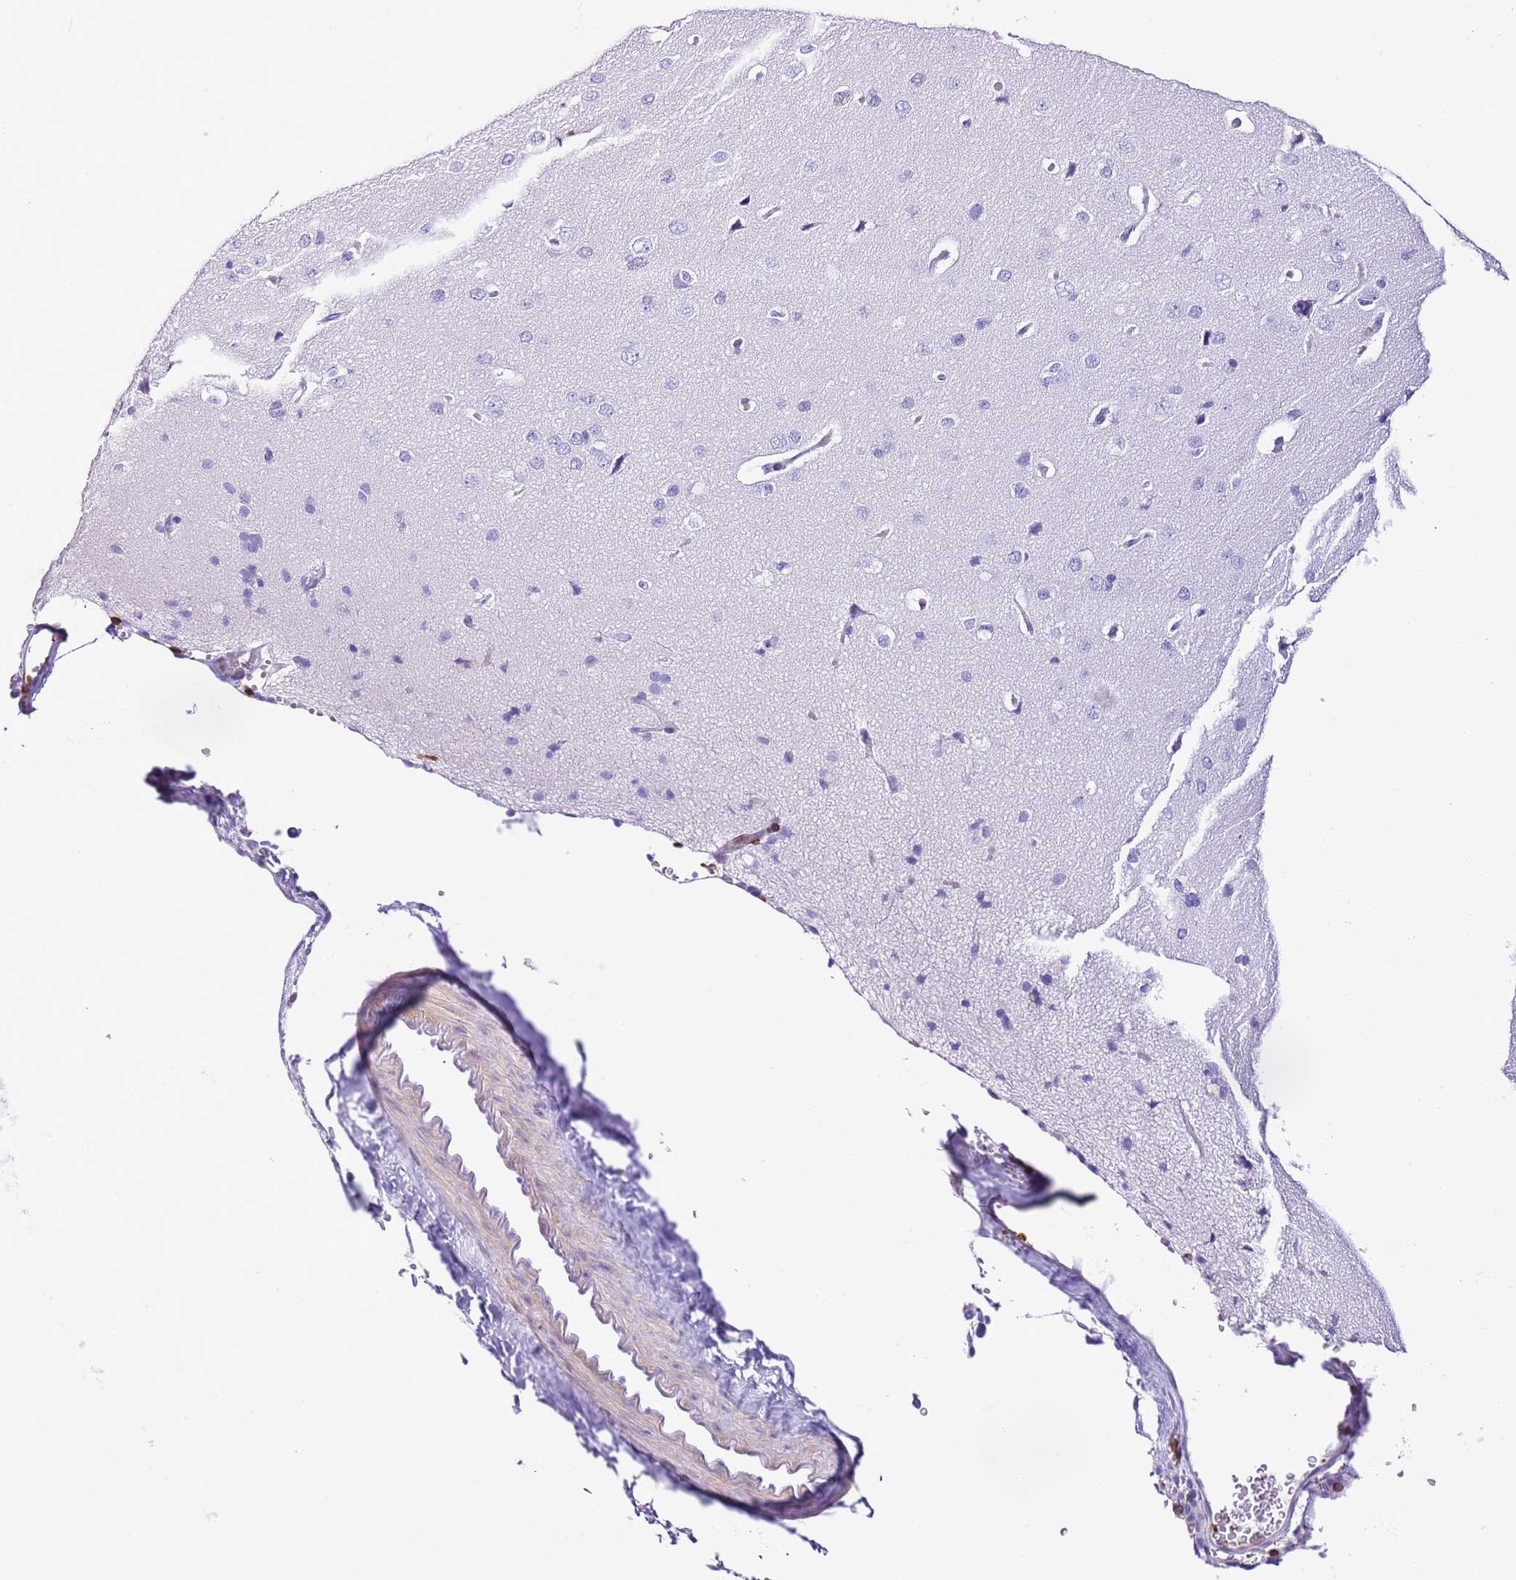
{"staining": {"intensity": "negative", "quantity": "none", "location": "none"}, "tissue": "cerebral cortex", "cell_type": "Endothelial cells", "image_type": "normal", "snomed": [{"axis": "morphology", "description": "Normal tissue, NOS"}, {"axis": "topography", "description": "Cerebral cortex"}], "caption": "Photomicrograph shows no significant protein positivity in endothelial cells of benign cerebral cortex.", "gene": "CNN2", "patient": {"sex": "male", "age": 62}}